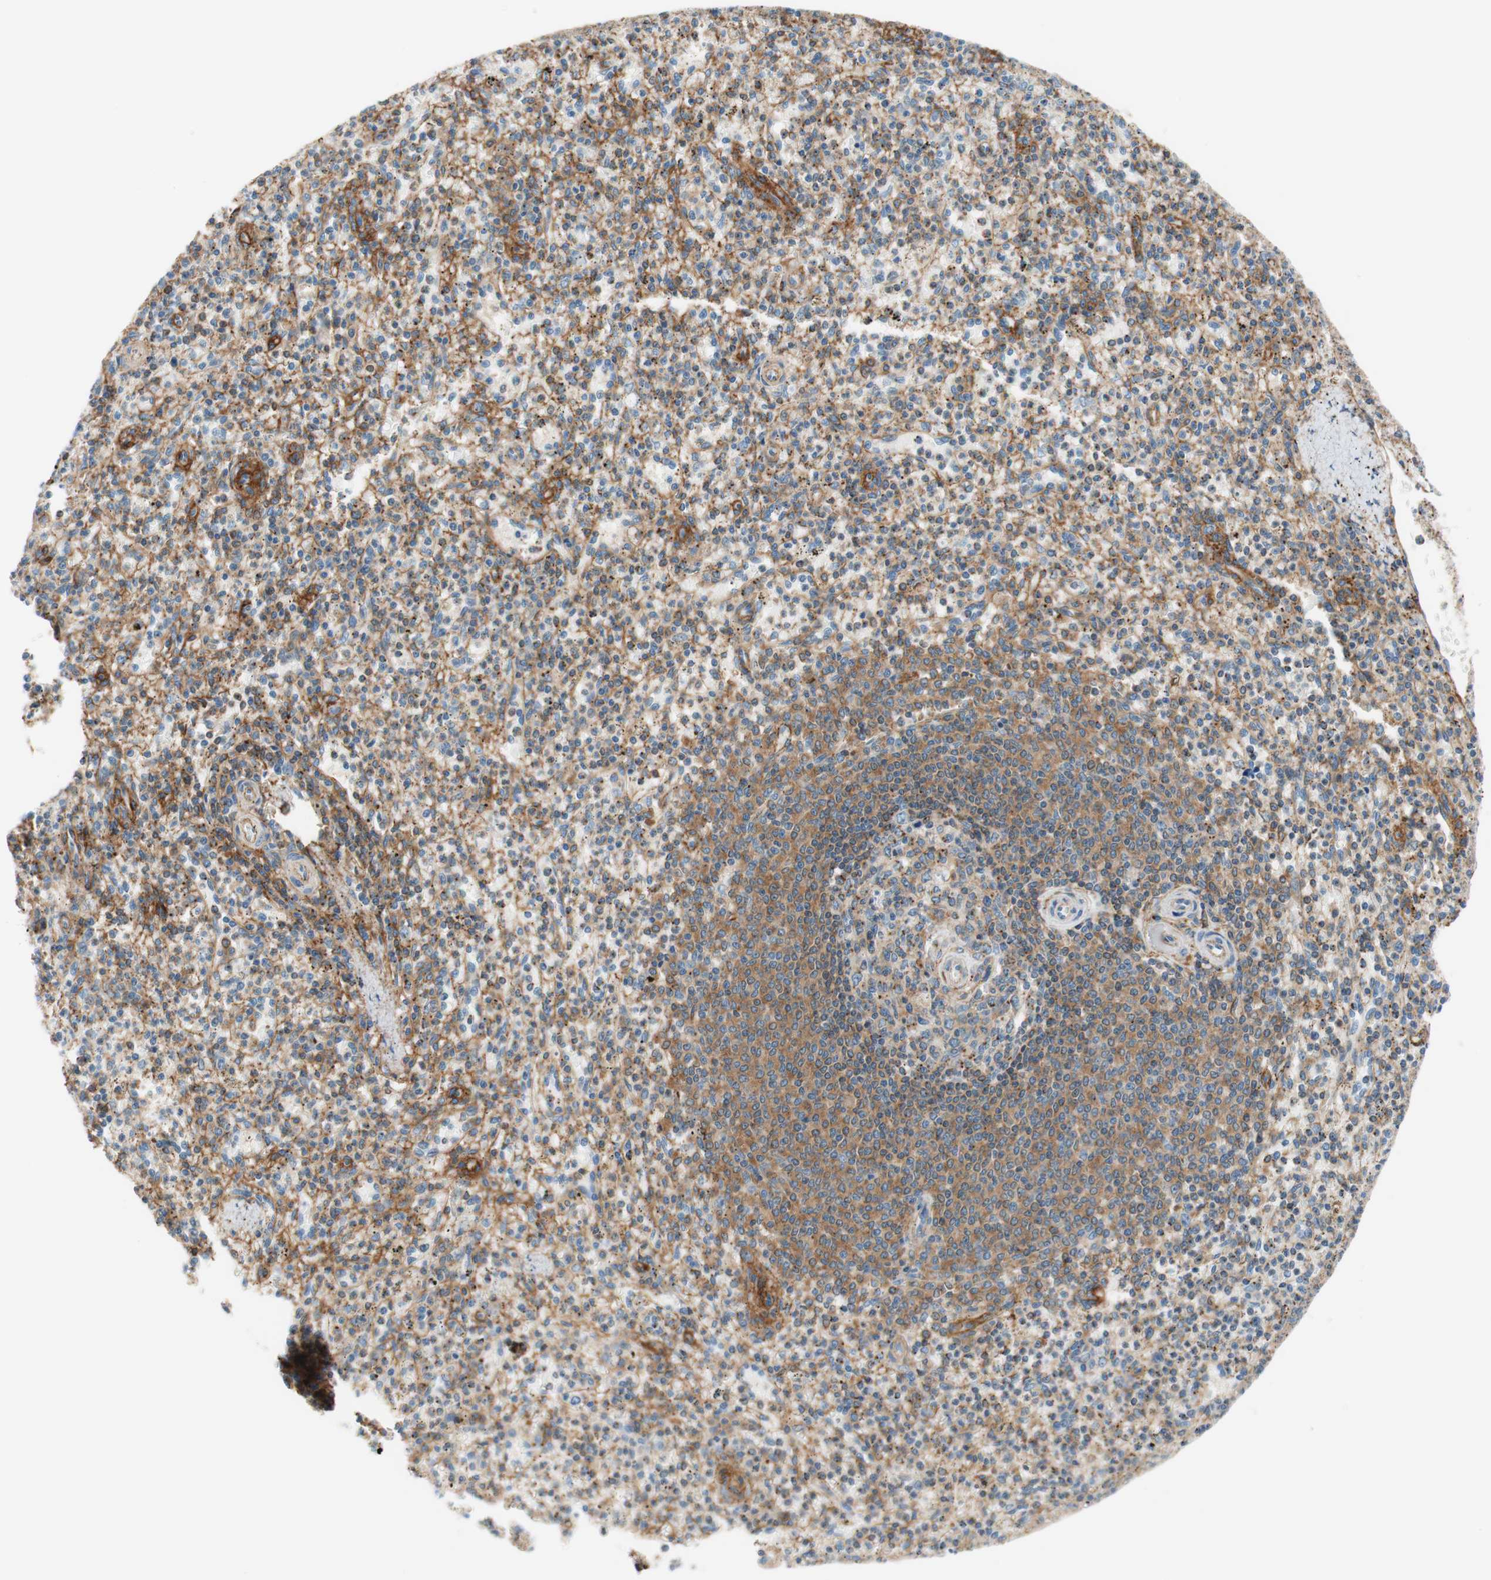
{"staining": {"intensity": "moderate", "quantity": "<25%", "location": "cytoplasmic/membranous"}, "tissue": "spleen", "cell_type": "Cells in red pulp", "image_type": "normal", "snomed": [{"axis": "morphology", "description": "Normal tissue, NOS"}, {"axis": "topography", "description": "Spleen"}], "caption": "Spleen stained with IHC exhibits moderate cytoplasmic/membranous staining in about <25% of cells in red pulp. (brown staining indicates protein expression, while blue staining denotes nuclei).", "gene": "VPS26A", "patient": {"sex": "male", "age": 72}}